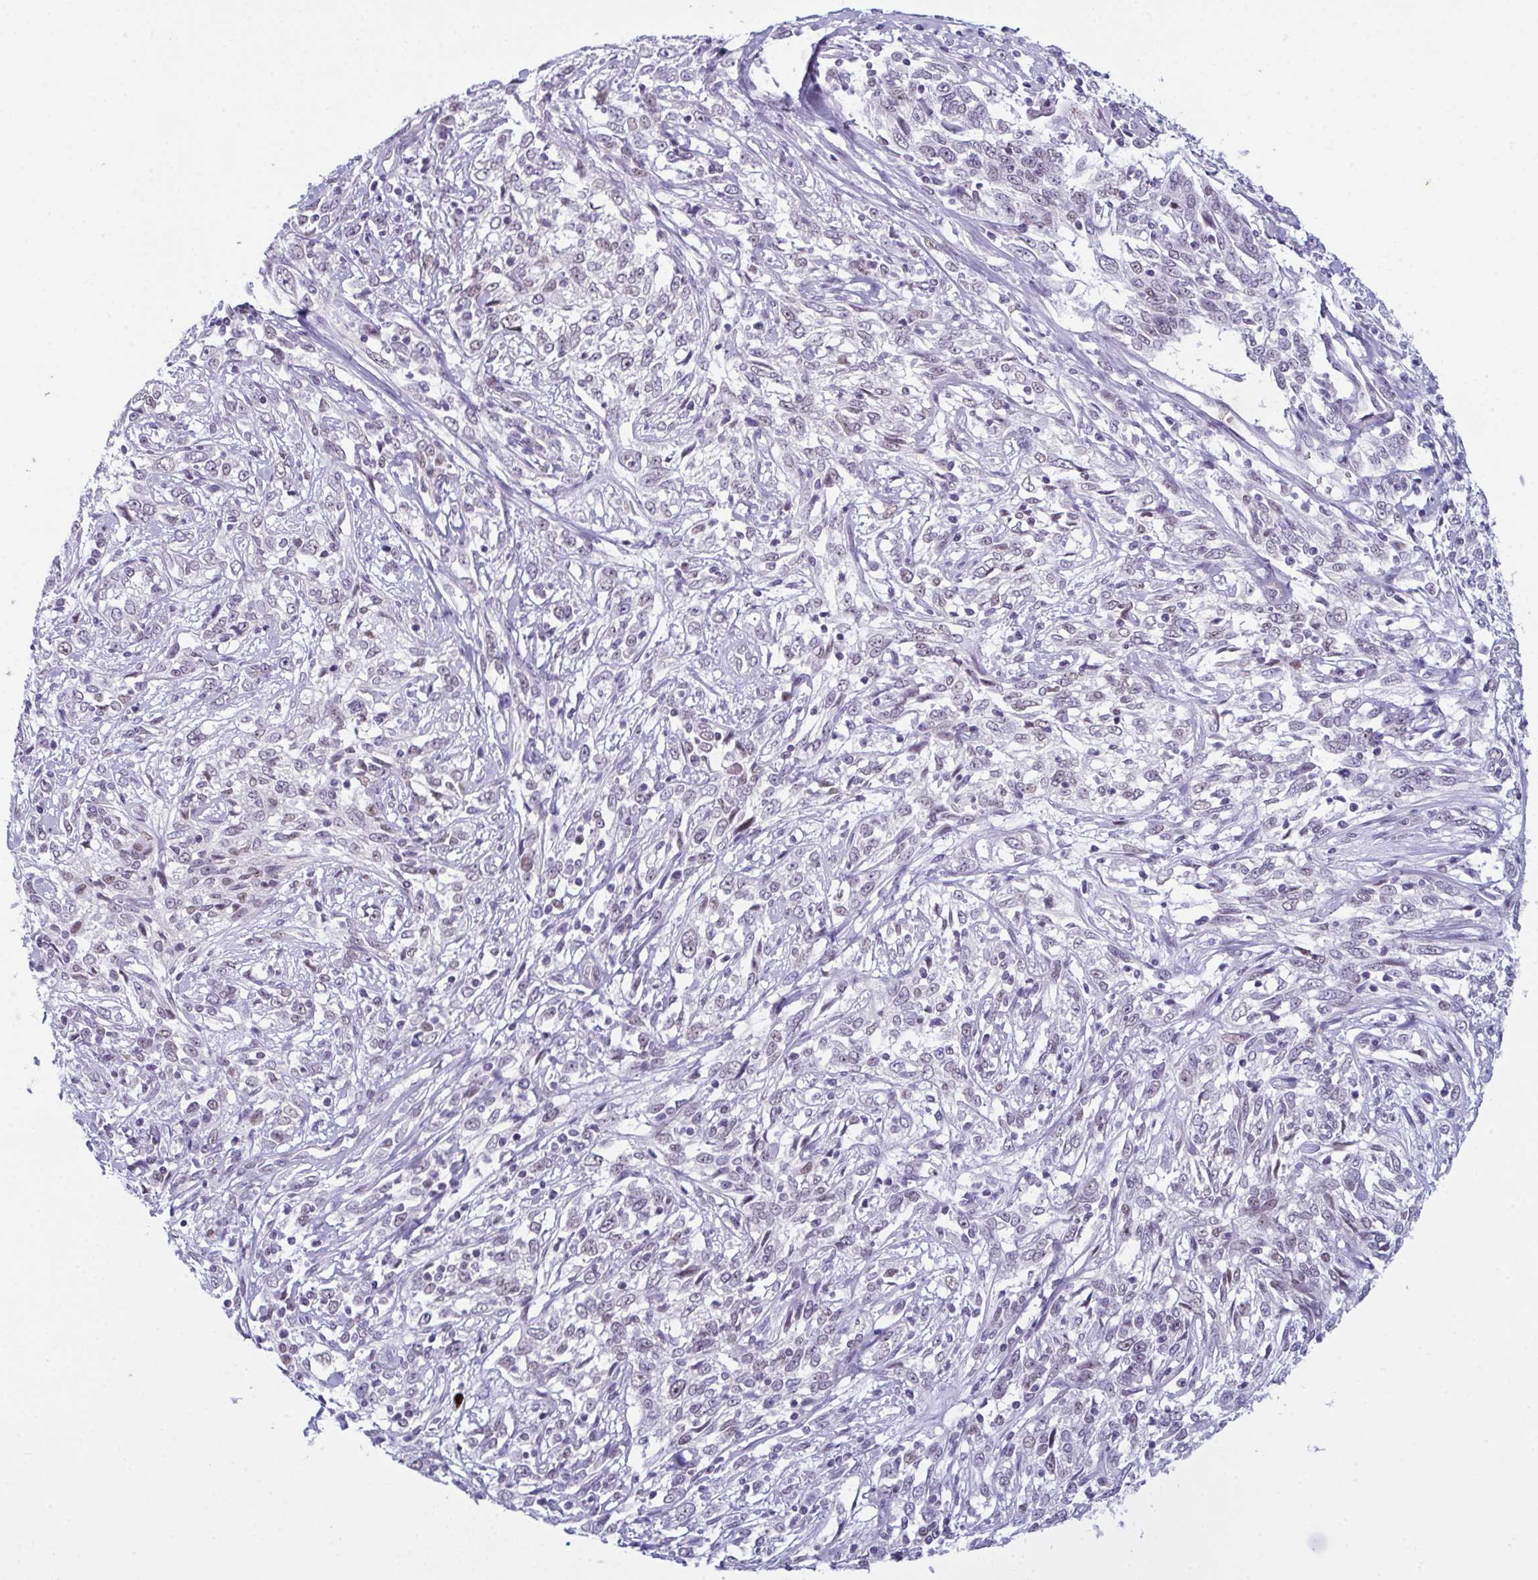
{"staining": {"intensity": "moderate", "quantity": "25%-75%", "location": "nuclear"}, "tissue": "cervical cancer", "cell_type": "Tumor cells", "image_type": "cancer", "snomed": [{"axis": "morphology", "description": "Adenocarcinoma, NOS"}, {"axis": "topography", "description": "Cervix"}], "caption": "Human adenocarcinoma (cervical) stained for a protein (brown) reveals moderate nuclear positive positivity in about 25%-75% of tumor cells.", "gene": "RBM7", "patient": {"sex": "female", "age": 40}}